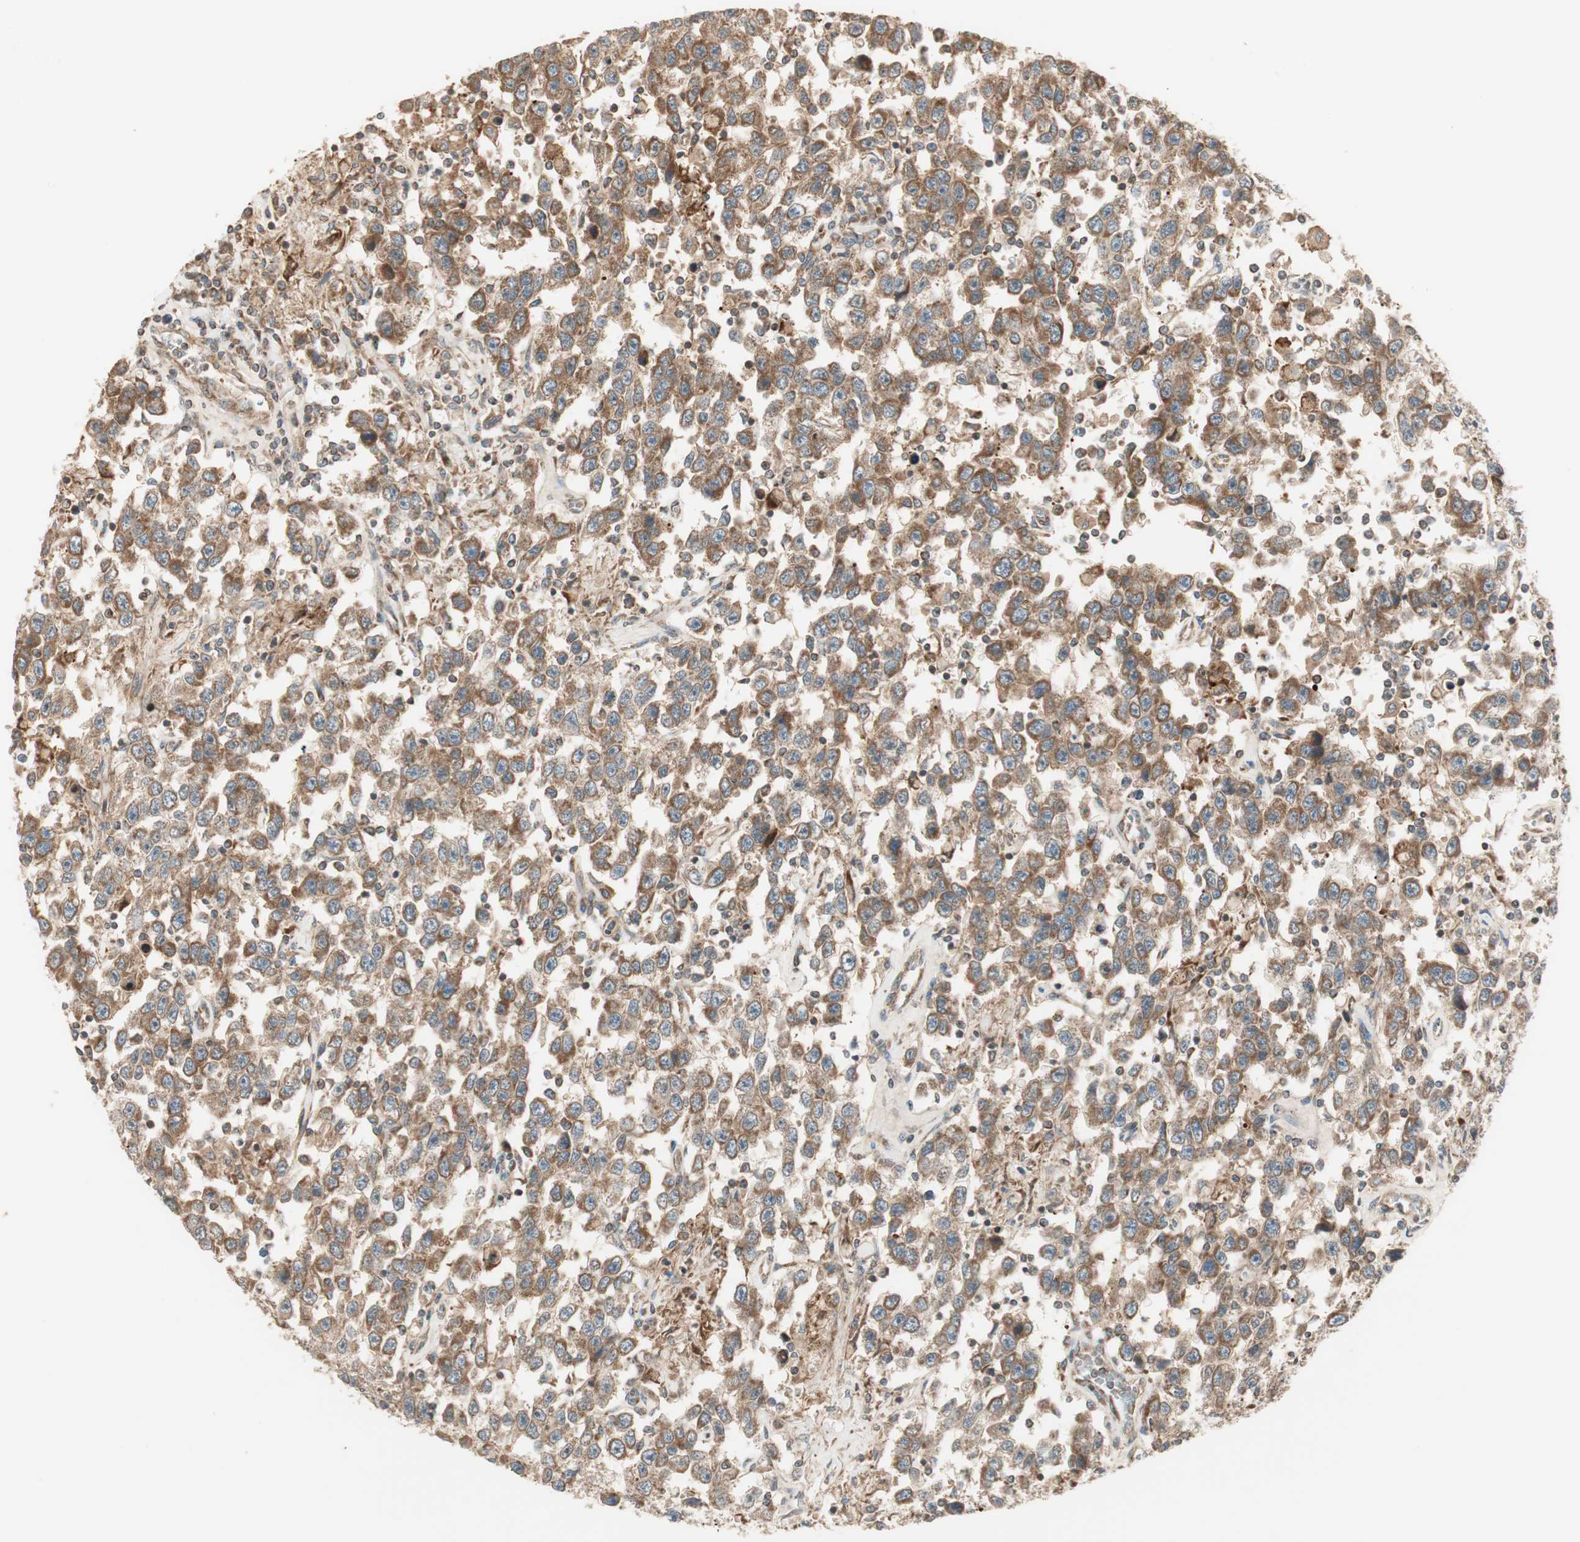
{"staining": {"intensity": "moderate", "quantity": ">75%", "location": "cytoplasmic/membranous"}, "tissue": "testis cancer", "cell_type": "Tumor cells", "image_type": "cancer", "snomed": [{"axis": "morphology", "description": "Seminoma, NOS"}, {"axis": "topography", "description": "Testis"}], "caption": "The image reveals a brown stain indicating the presence of a protein in the cytoplasmic/membranous of tumor cells in testis cancer.", "gene": "CTTNBP2NL", "patient": {"sex": "male", "age": 41}}